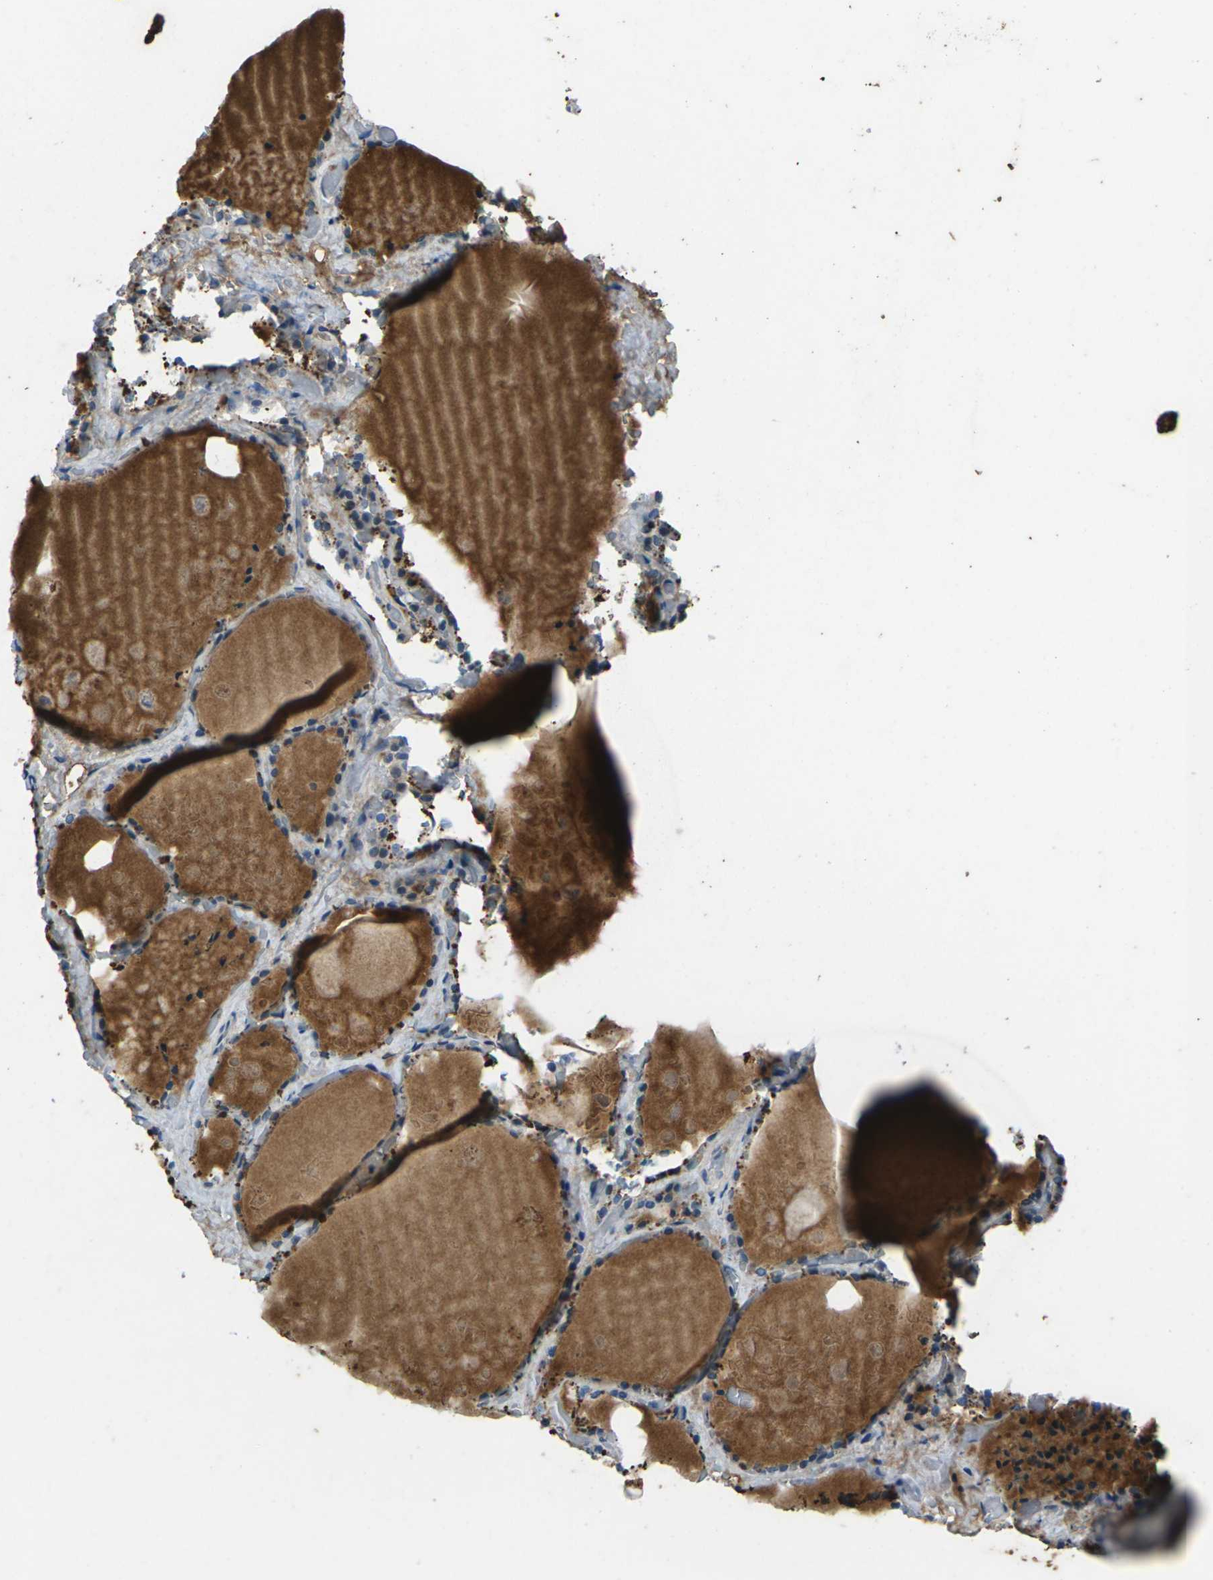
{"staining": {"intensity": "weak", "quantity": "25%-75%", "location": "cytoplasmic/membranous"}, "tissue": "thyroid gland", "cell_type": "Glandular cells", "image_type": "normal", "snomed": [{"axis": "morphology", "description": "Normal tissue, NOS"}, {"axis": "topography", "description": "Thyroid gland"}], "caption": "Glandular cells demonstrate weak cytoplasmic/membranous positivity in about 25%-75% of cells in benign thyroid gland.", "gene": "SIGLEC14", "patient": {"sex": "male", "age": 61}}